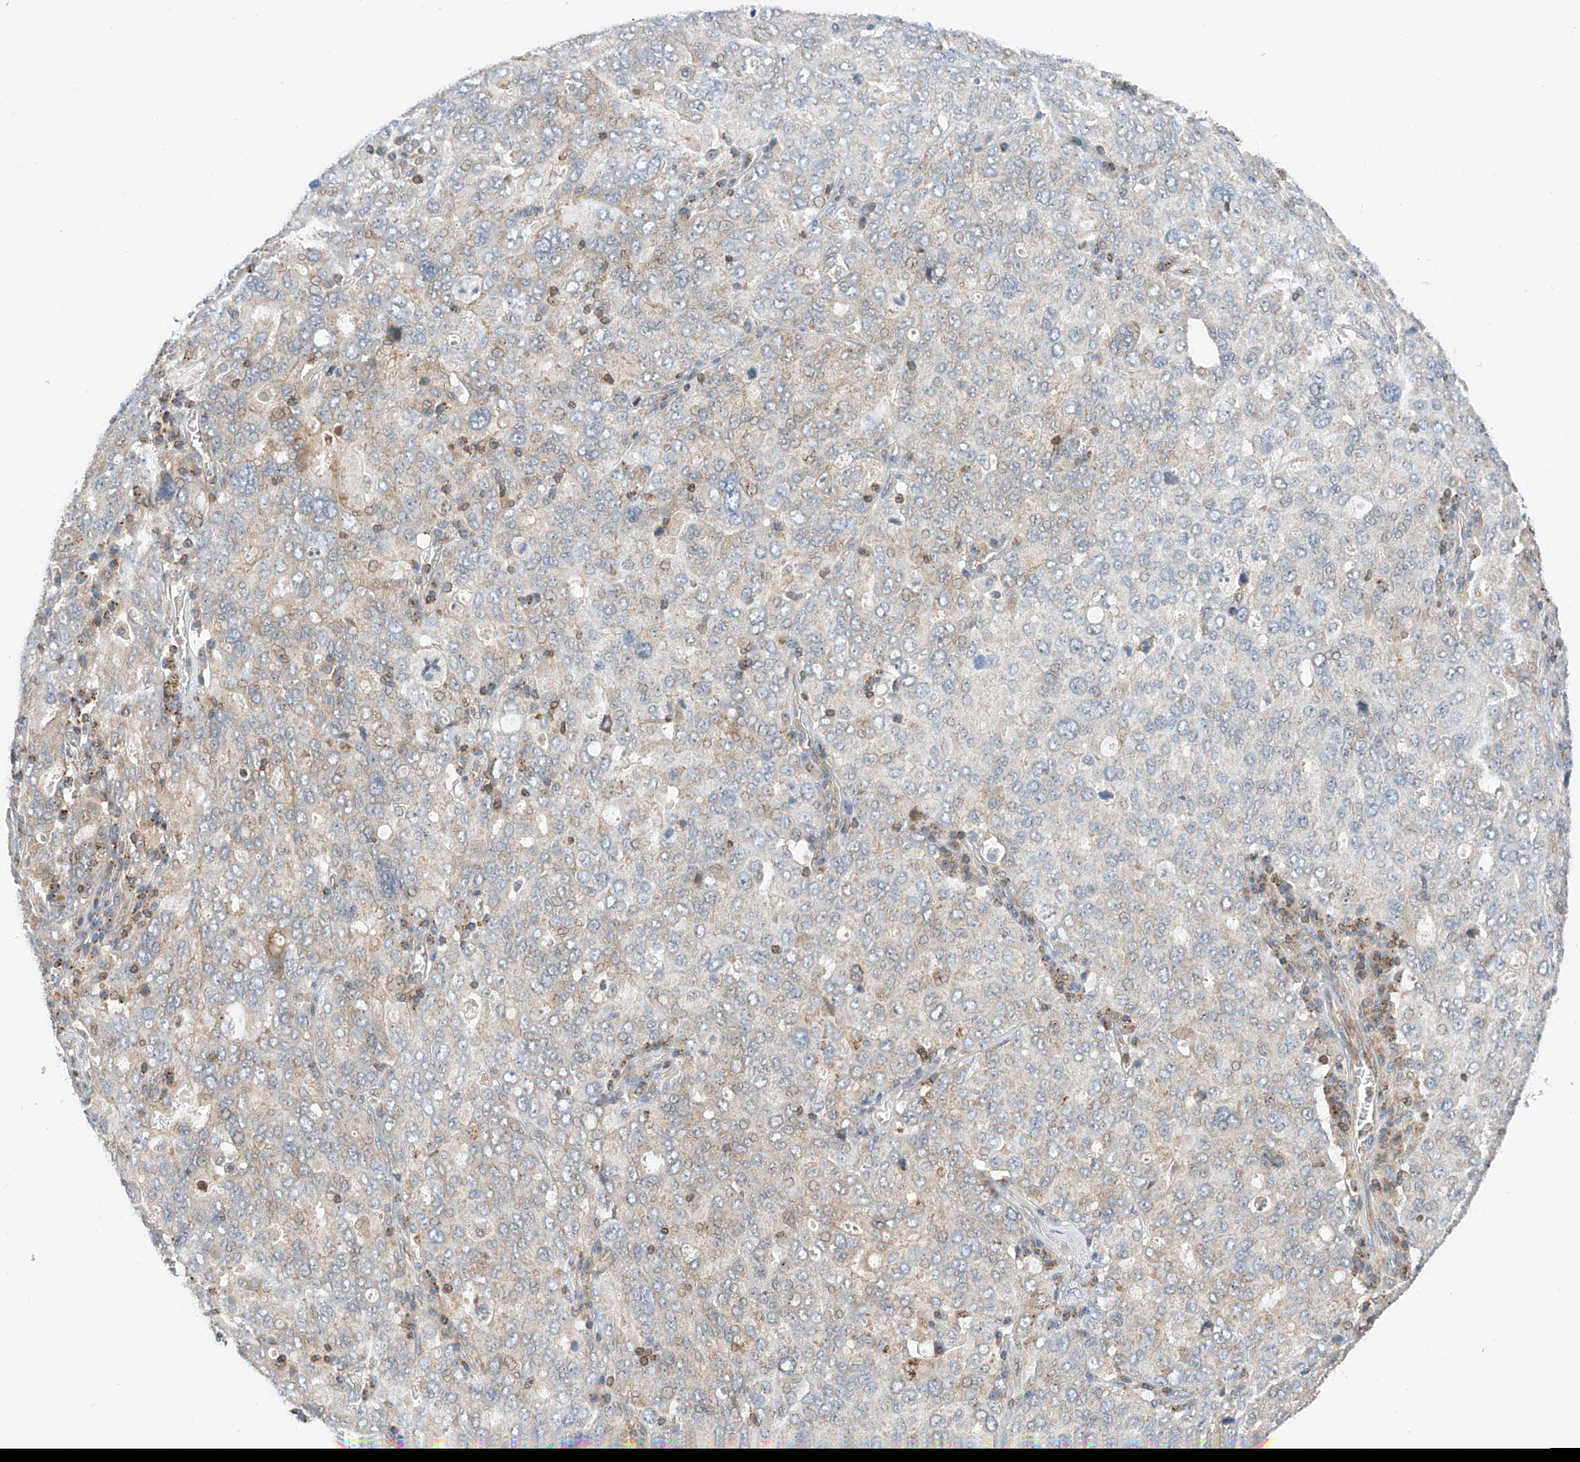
{"staining": {"intensity": "weak", "quantity": "<25%", "location": "cytoplasmic/membranous"}, "tissue": "ovarian cancer", "cell_type": "Tumor cells", "image_type": "cancer", "snomed": [{"axis": "morphology", "description": "Carcinoma, endometroid"}, {"axis": "topography", "description": "Ovary"}], "caption": "DAB immunohistochemical staining of human ovarian endometroid carcinoma exhibits no significant expression in tumor cells.", "gene": "MFN2", "patient": {"sex": "female", "age": 62}}